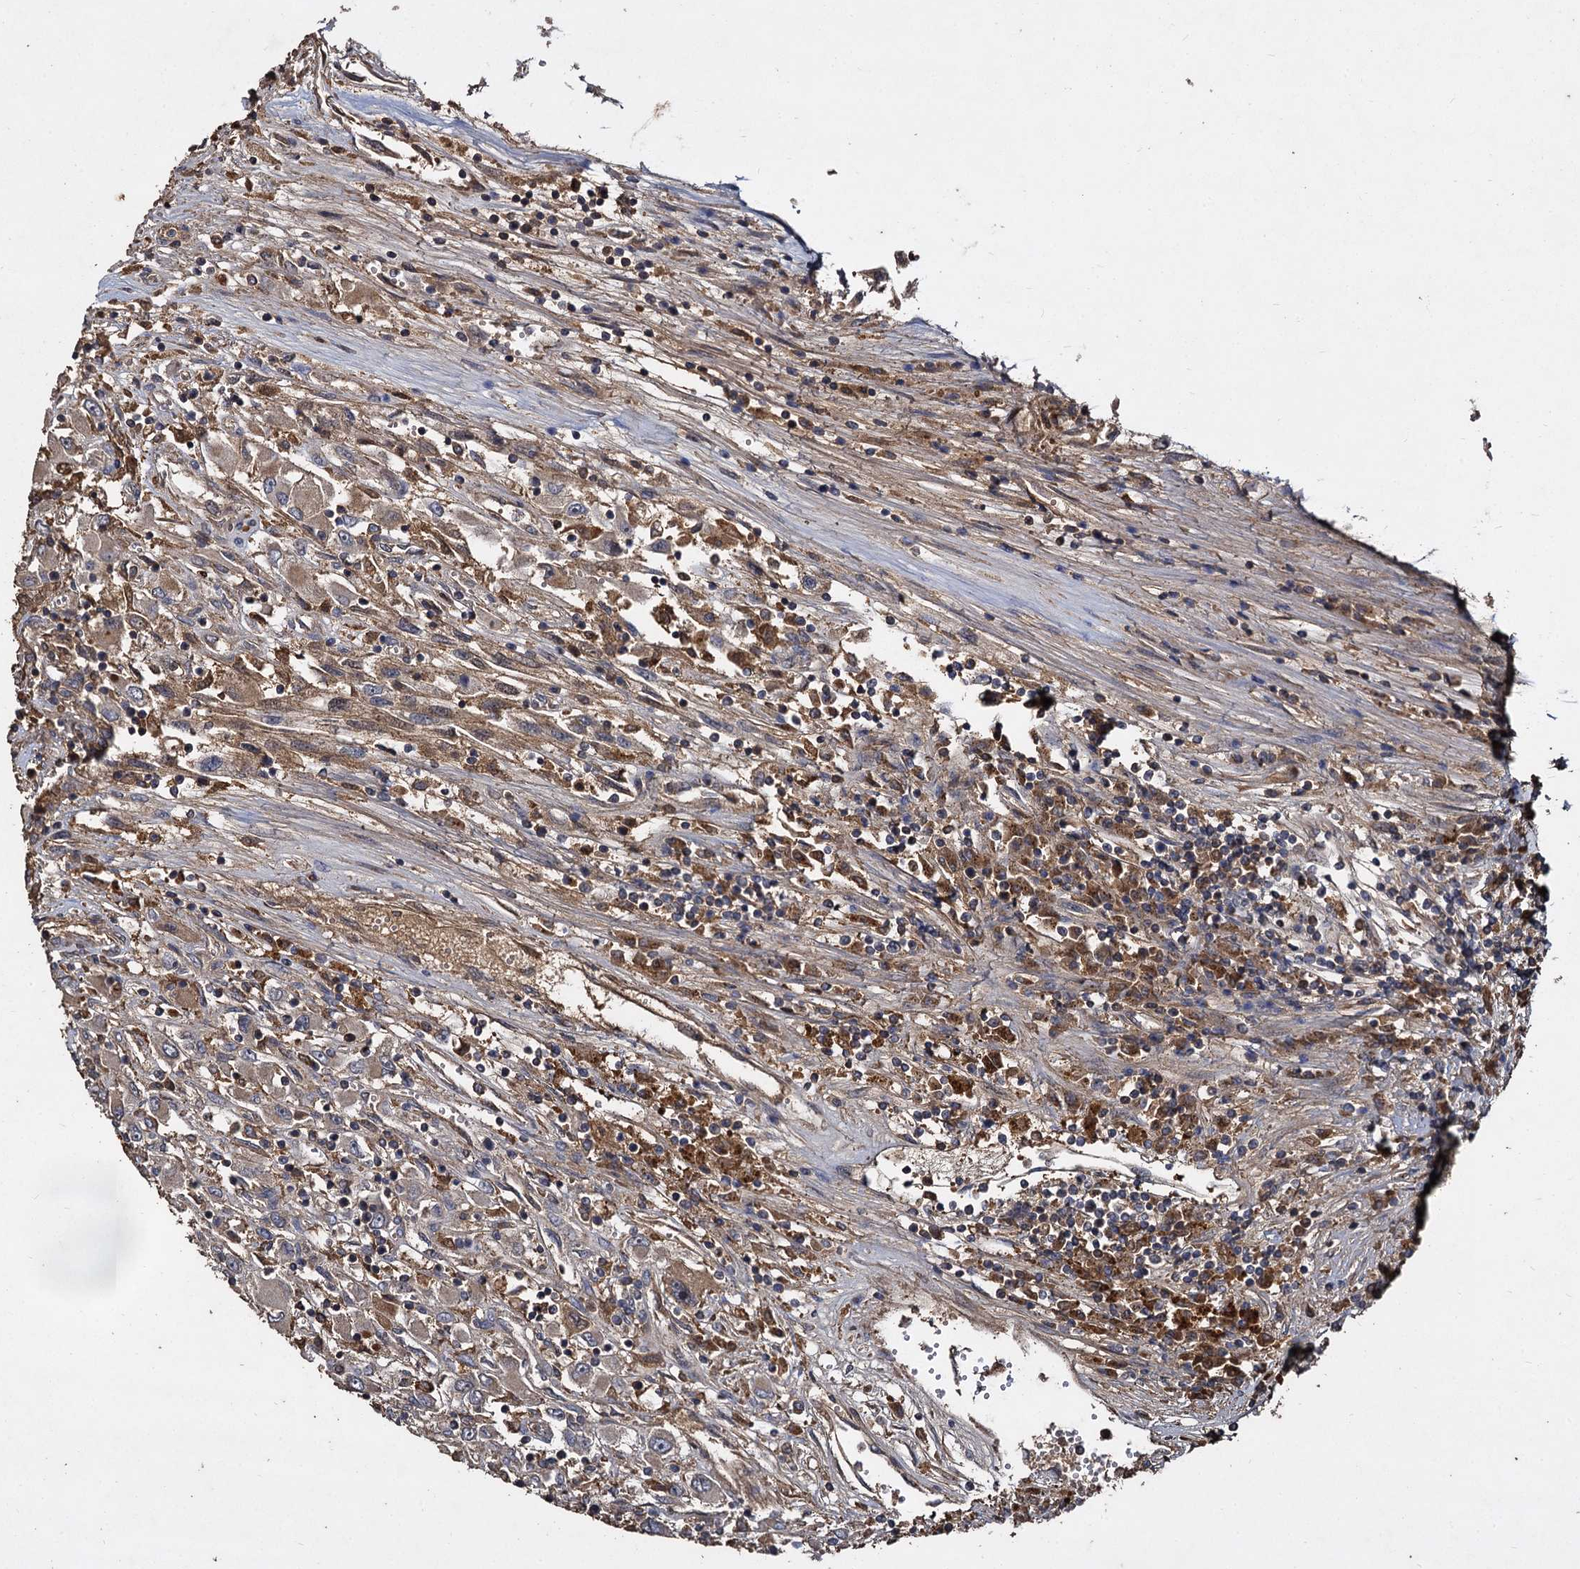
{"staining": {"intensity": "weak", "quantity": "25%-75%", "location": "cytoplasmic/membranous"}, "tissue": "renal cancer", "cell_type": "Tumor cells", "image_type": "cancer", "snomed": [{"axis": "morphology", "description": "Adenocarcinoma, NOS"}, {"axis": "topography", "description": "Kidney"}], "caption": "Immunohistochemistry (IHC) histopathology image of renal adenocarcinoma stained for a protein (brown), which demonstrates low levels of weak cytoplasmic/membranous expression in about 25%-75% of tumor cells.", "gene": "GCLC", "patient": {"sex": "female", "age": 52}}